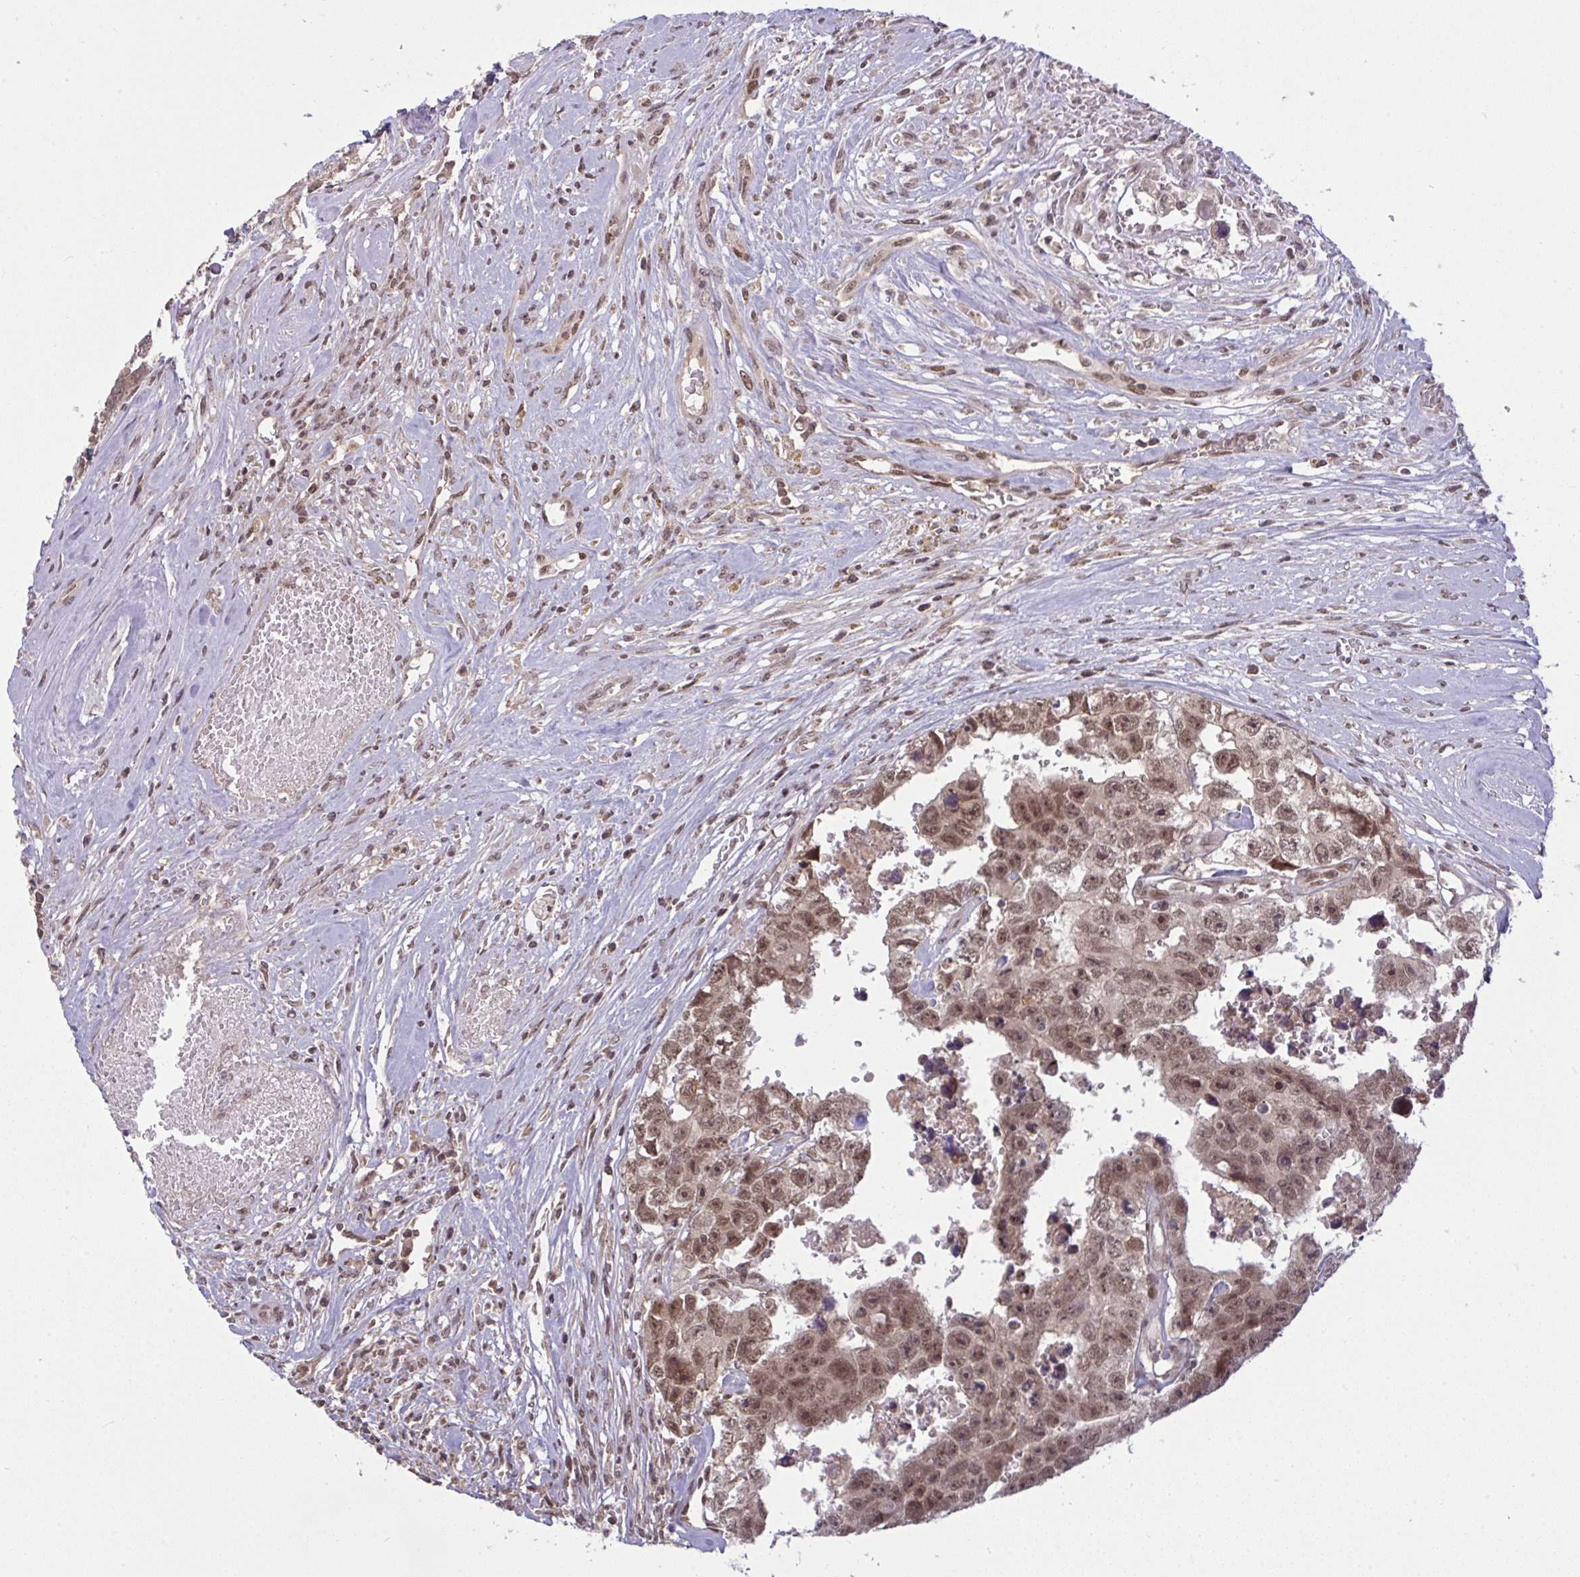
{"staining": {"intensity": "moderate", "quantity": ">75%", "location": "nuclear"}, "tissue": "testis cancer", "cell_type": "Tumor cells", "image_type": "cancer", "snomed": [{"axis": "morphology", "description": "Carcinoma, Embryonal, NOS"}, {"axis": "topography", "description": "Testis"}], "caption": "Human embryonal carcinoma (testis) stained with a brown dye reveals moderate nuclear positive staining in about >75% of tumor cells.", "gene": "KLF2", "patient": {"sex": "male", "age": 22}}